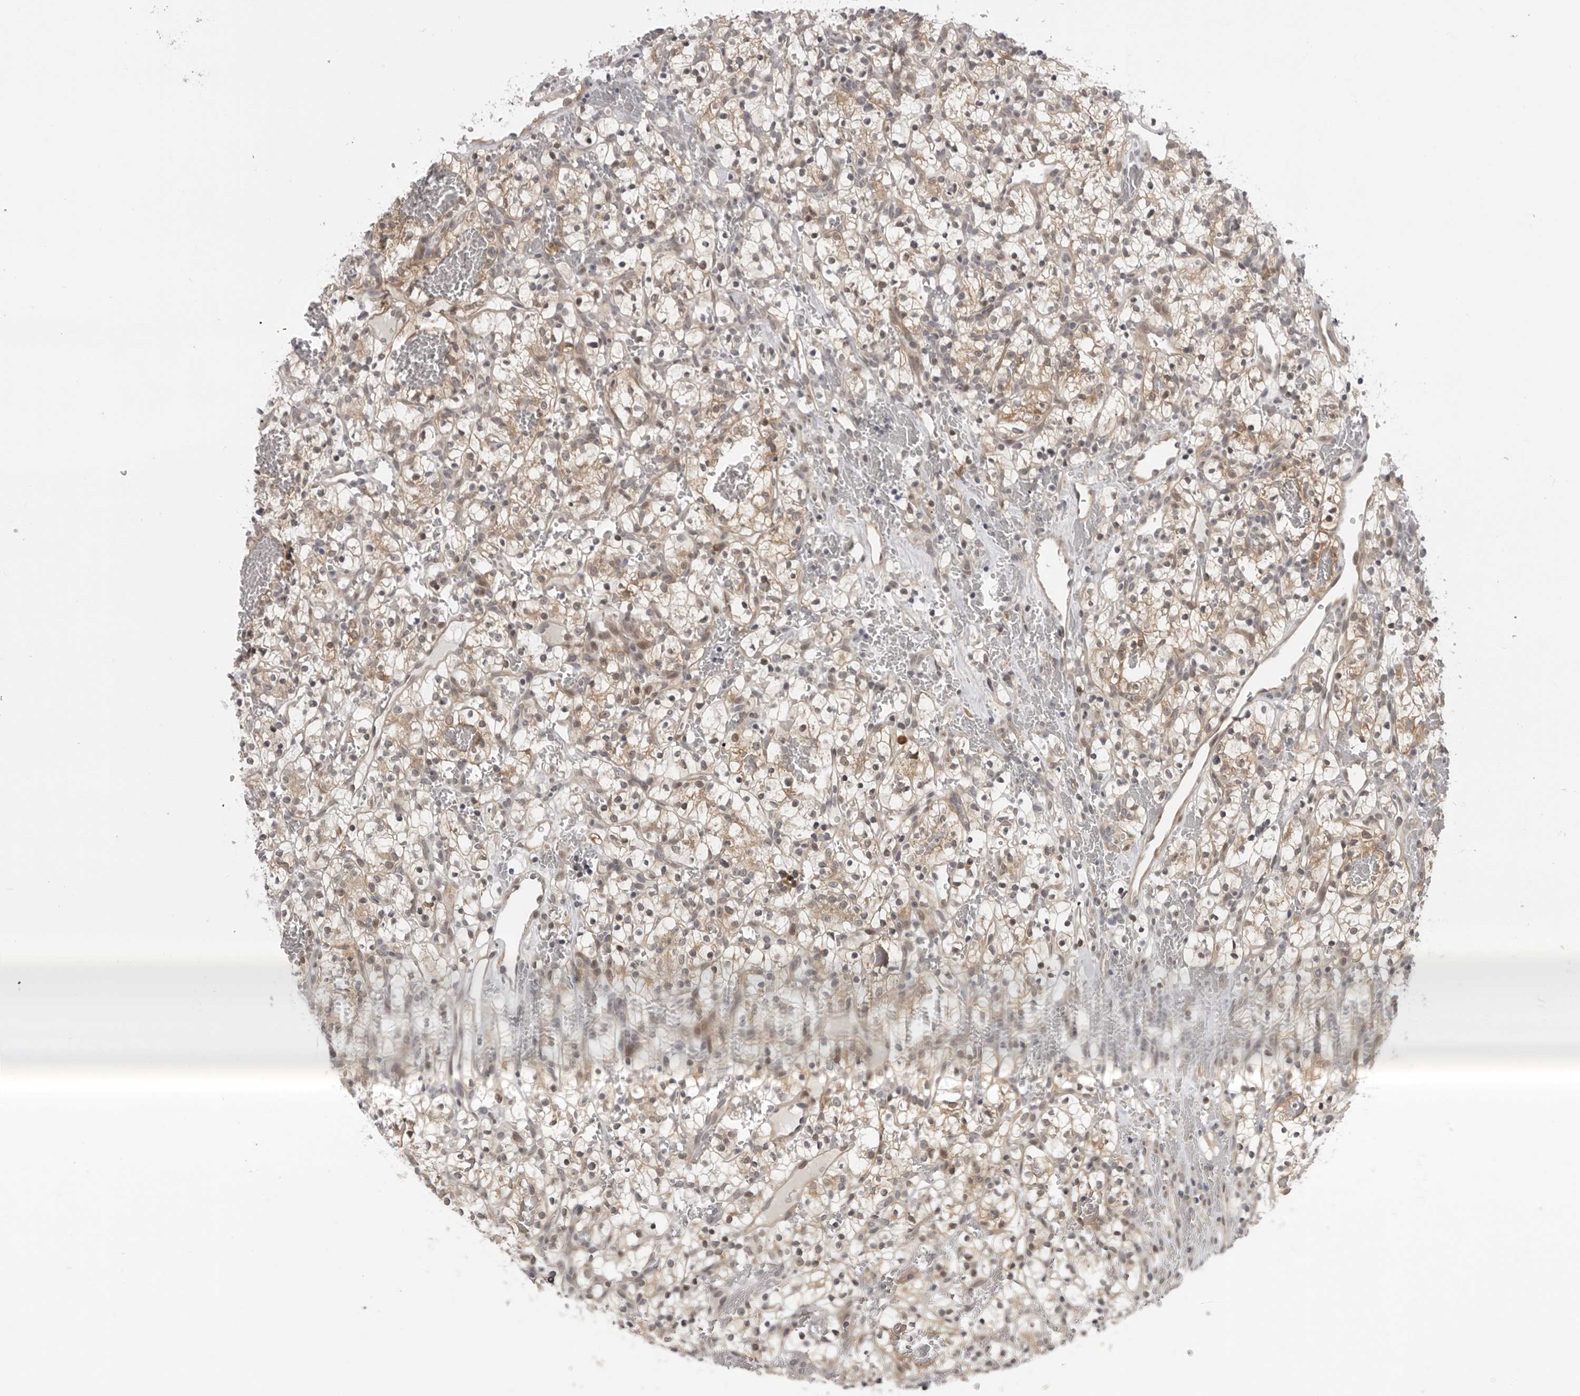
{"staining": {"intensity": "weak", "quantity": ">75%", "location": "cytoplasmic/membranous,nuclear"}, "tissue": "renal cancer", "cell_type": "Tumor cells", "image_type": "cancer", "snomed": [{"axis": "morphology", "description": "Adenocarcinoma, NOS"}, {"axis": "topography", "description": "Kidney"}], "caption": "IHC staining of renal cancer (adenocarcinoma), which displays low levels of weak cytoplasmic/membranous and nuclear expression in about >75% of tumor cells indicating weak cytoplasmic/membranous and nuclear protein expression. The staining was performed using DAB (brown) for protein detection and nuclei were counterstained in hematoxylin (blue).", "gene": "ALPK2", "patient": {"sex": "female", "age": 57}}